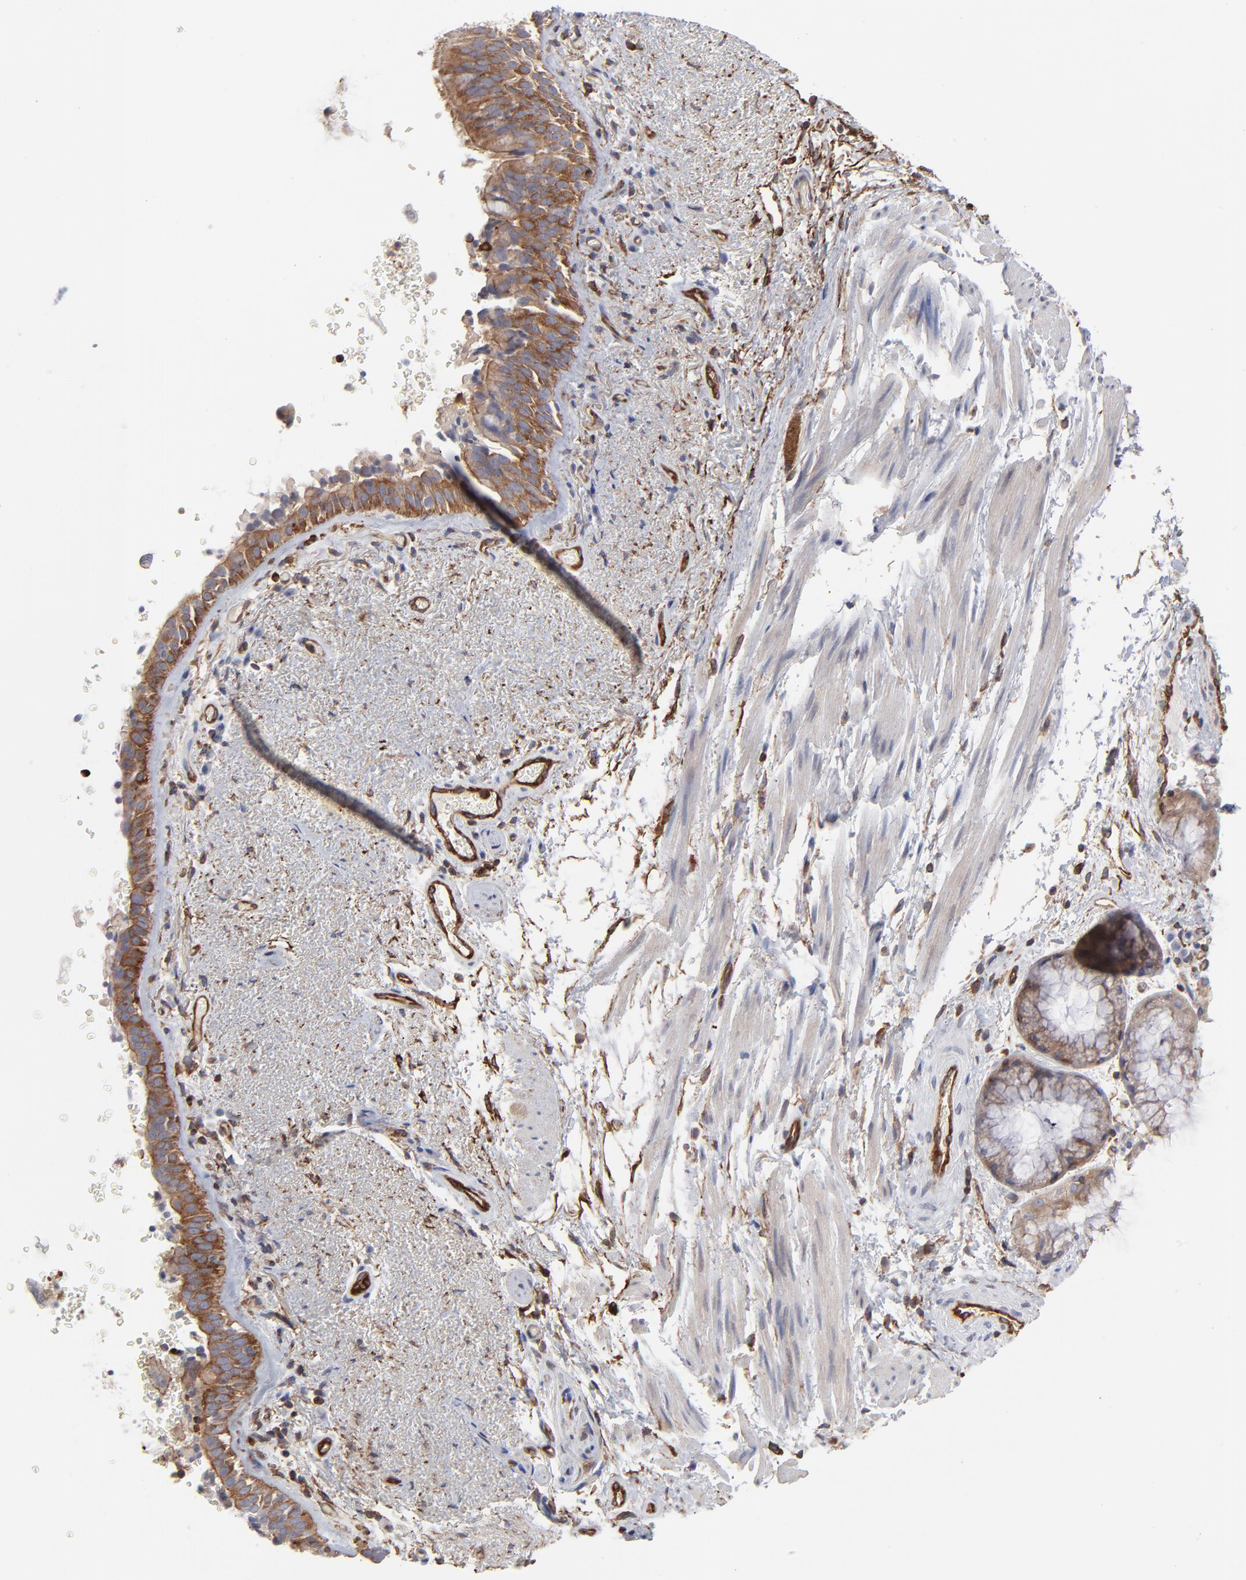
{"staining": {"intensity": "moderate", "quantity": ">75%", "location": "cytoplasmic/membranous"}, "tissue": "bronchus", "cell_type": "Respiratory epithelial cells", "image_type": "normal", "snomed": [{"axis": "morphology", "description": "Normal tissue, NOS"}, {"axis": "topography", "description": "Bronchus"}], "caption": "DAB (3,3'-diaminobenzidine) immunohistochemical staining of unremarkable bronchus demonstrates moderate cytoplasmic/membranous protein expression in approximately >75% of respiratory epithelial cells. (Brightfield microscopy of DAB IHC at high magnification).", "gene": "PXN", "patient": {"sex": "female", "age": 54}}